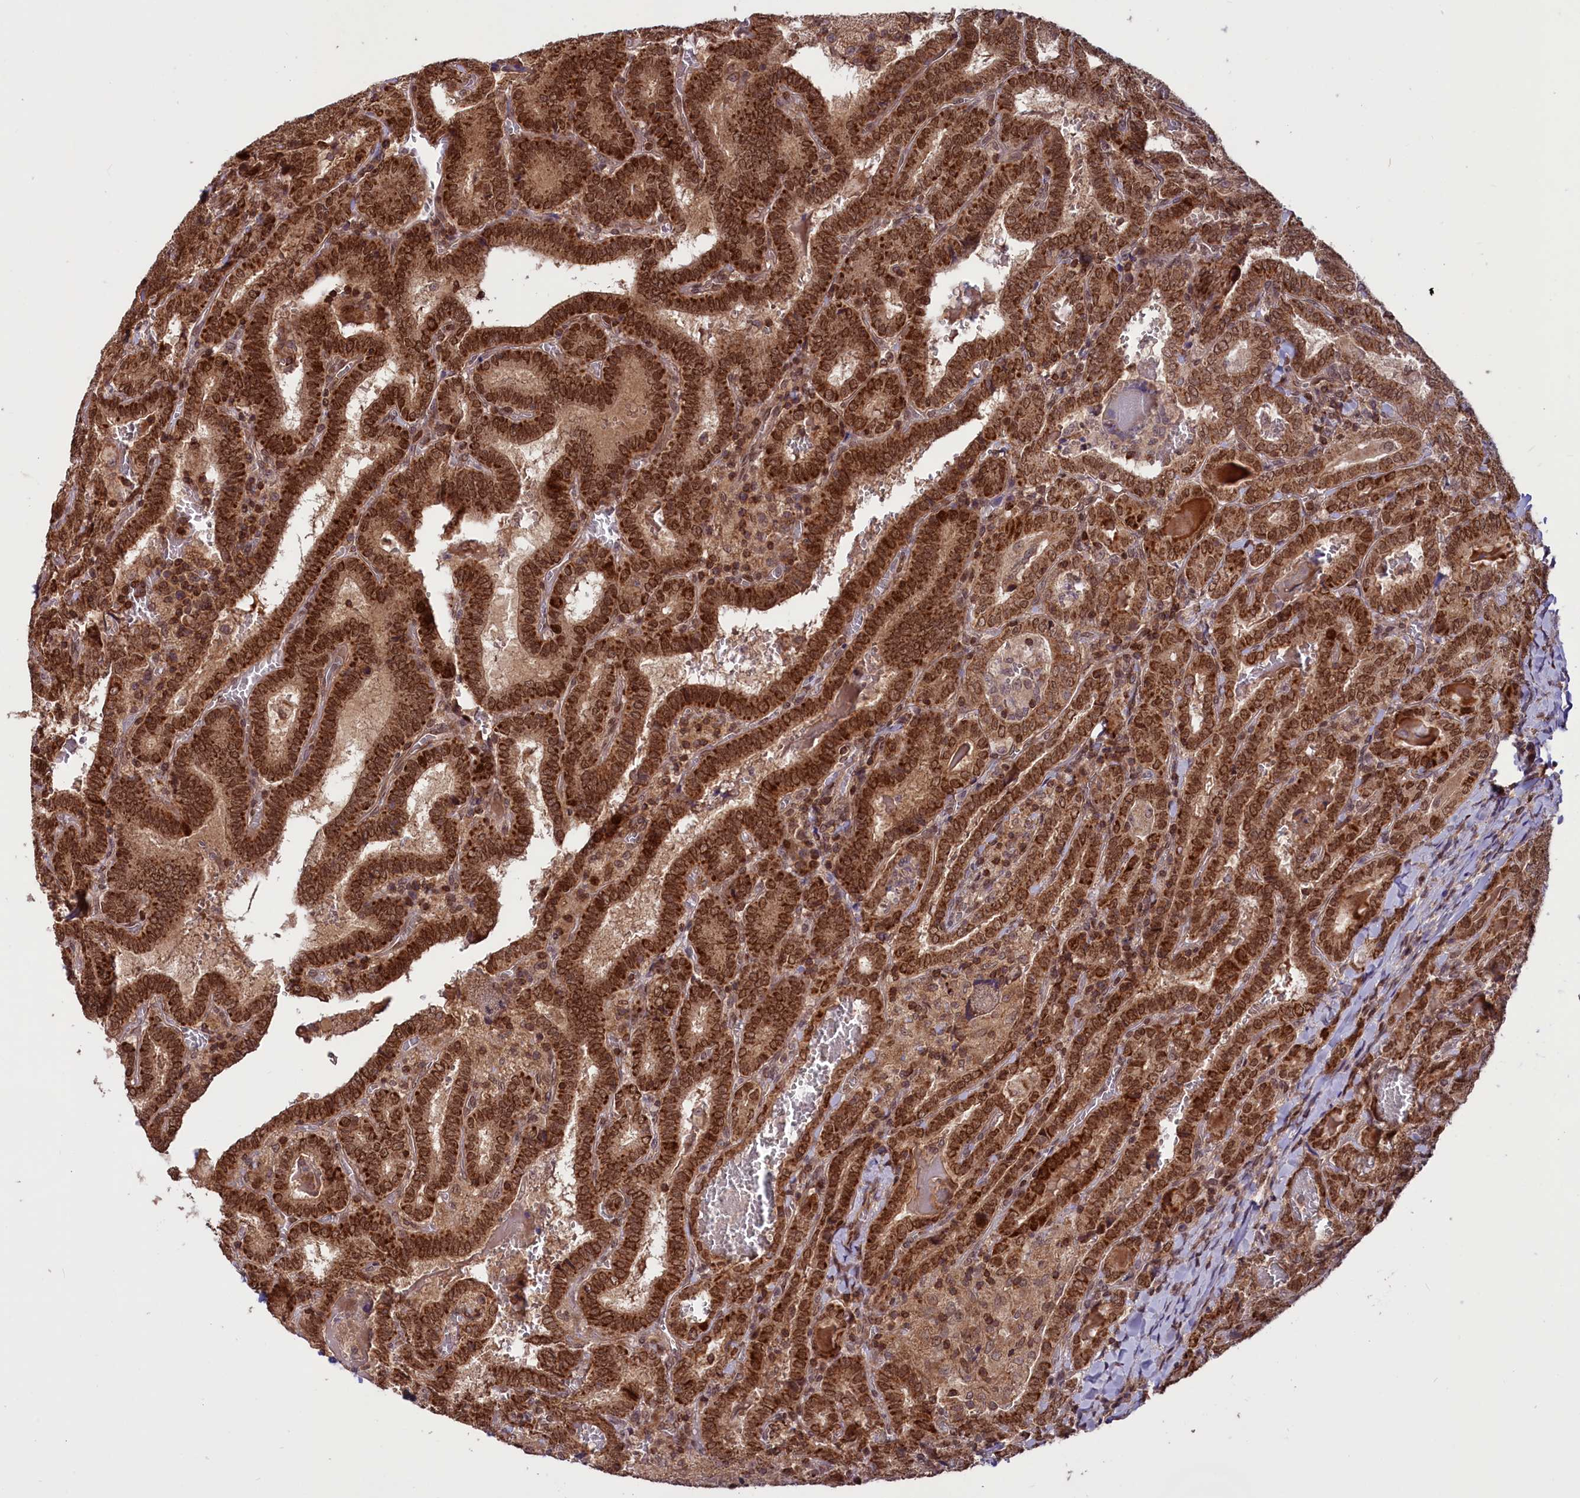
{"staining": {"intensity": "strong", "quantity": ">75%", "location": "cytoplasmic/membranous,nuclear"}, "tissue": "thyroid cancer", "cell_type": "Tumor cells", "image_type": "cancer", "snomed": [{"axis": "morphology", "description": "Papillary adenocarcinoma, NOS"}, {"axis": "topography", "description": "Thyroid gland"}], "caption": "Strong cytoplasmic/membranous and nuclear expression is identified in about >75% of tumor cells in thyroid papillary adenocarcinoma. Nuclei are stained in blue.", "gene": "PHC3", "patient": {"sex": "female", "age": 72}}